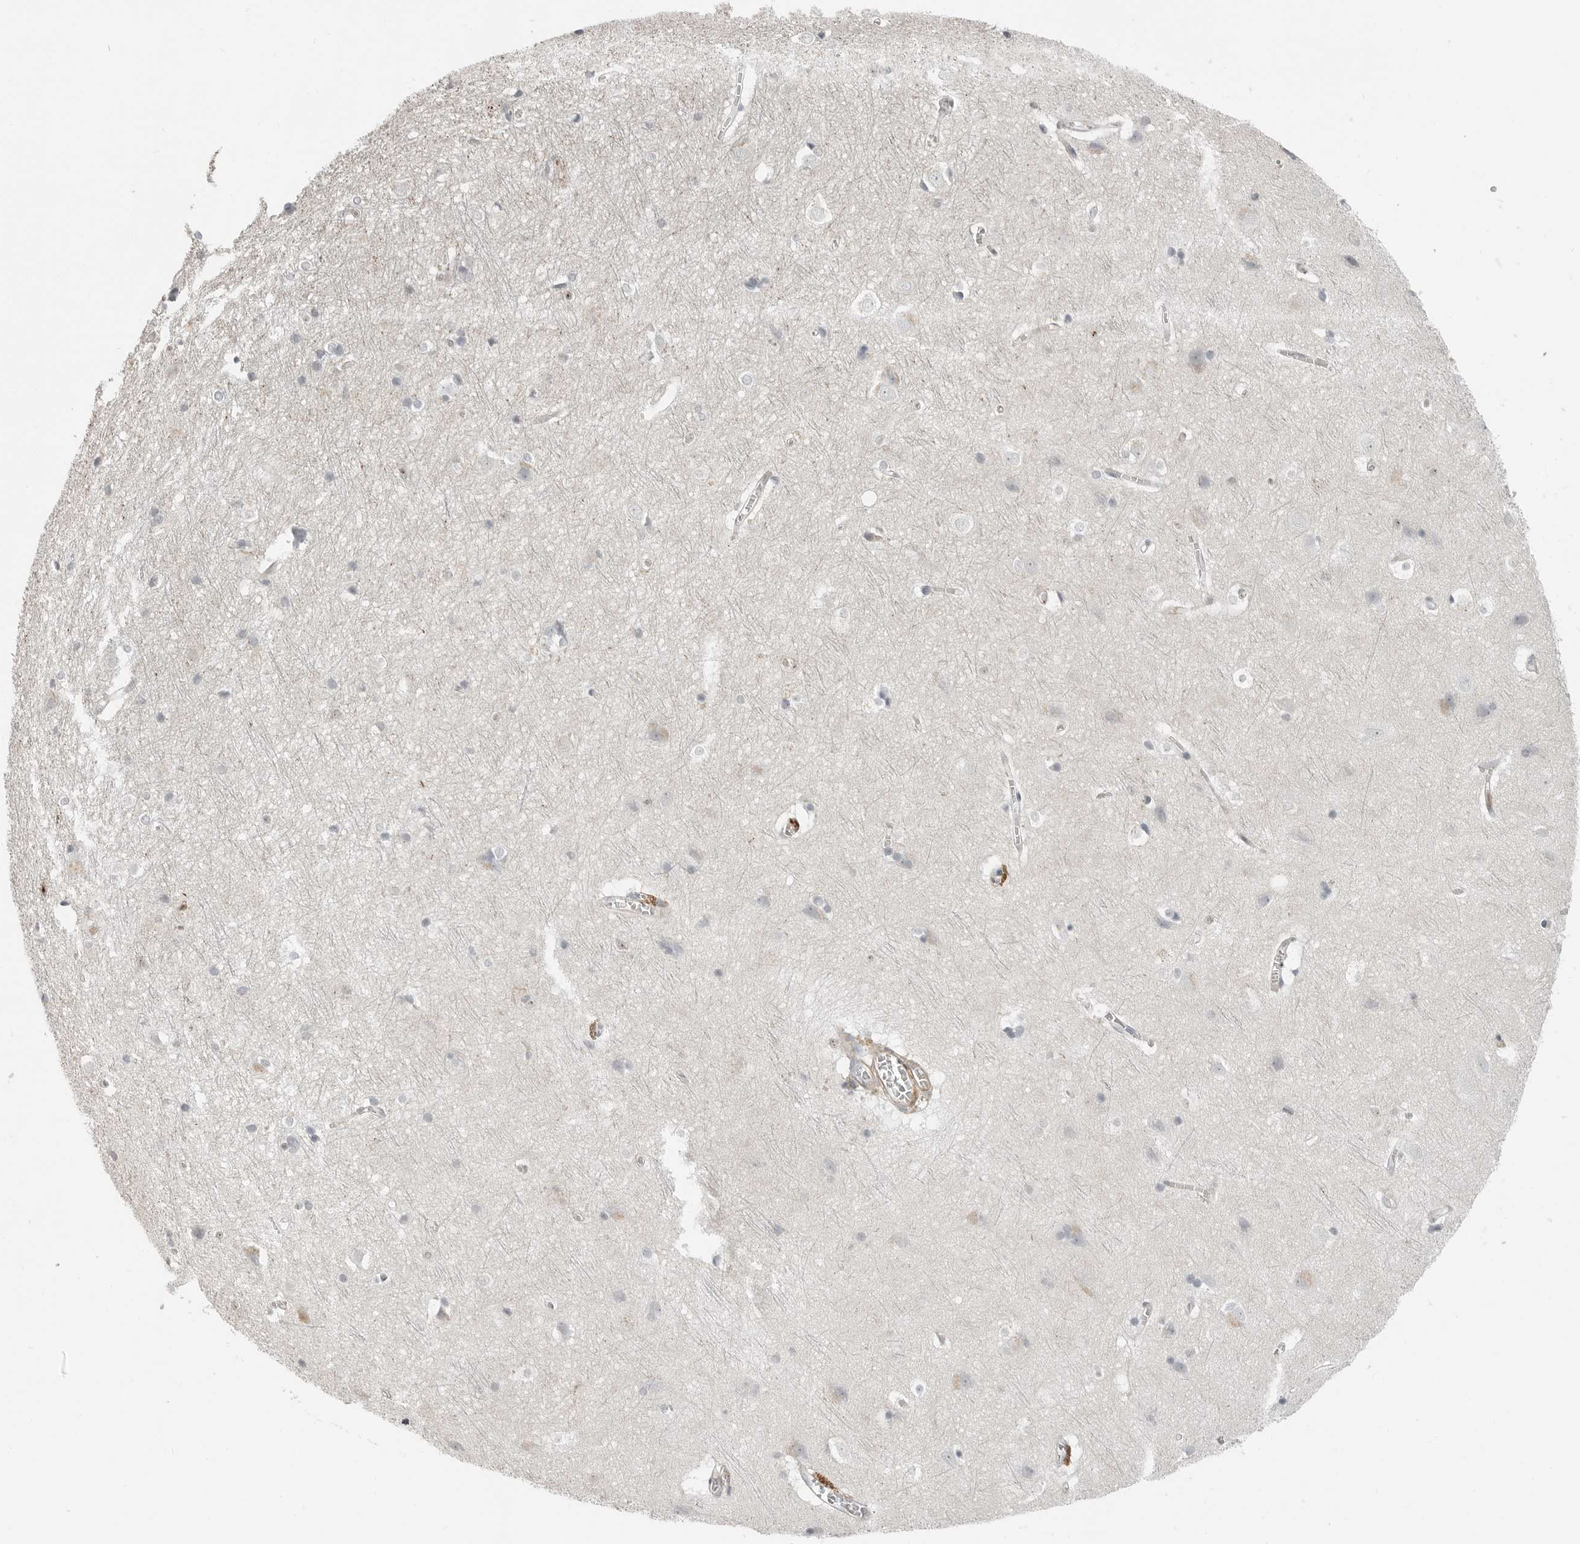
{"staining": {"intensity": "weak", "quantity": "25%-75%", "location": "cytoplasmic/membranous"}, "tissue": "cerebral cortex", "cell_type": "Endothelial cells", "image_type": "normal", "snomed": [{"axis": "morphology", "description": "Normal tissue, NOS"}, {"axis": "topography", "description": "Cerebral cortex"}], "caption": "An immunohistochemistry (IHC) photomicrograph of normal tissue is shown. Protein staining in brown highlights weak cytoplasmic/membranous positivity in cerebral cortex within endothelial cells.", "gene": "LEFTY2", "patient": {"sex": "male", "age": 54}}